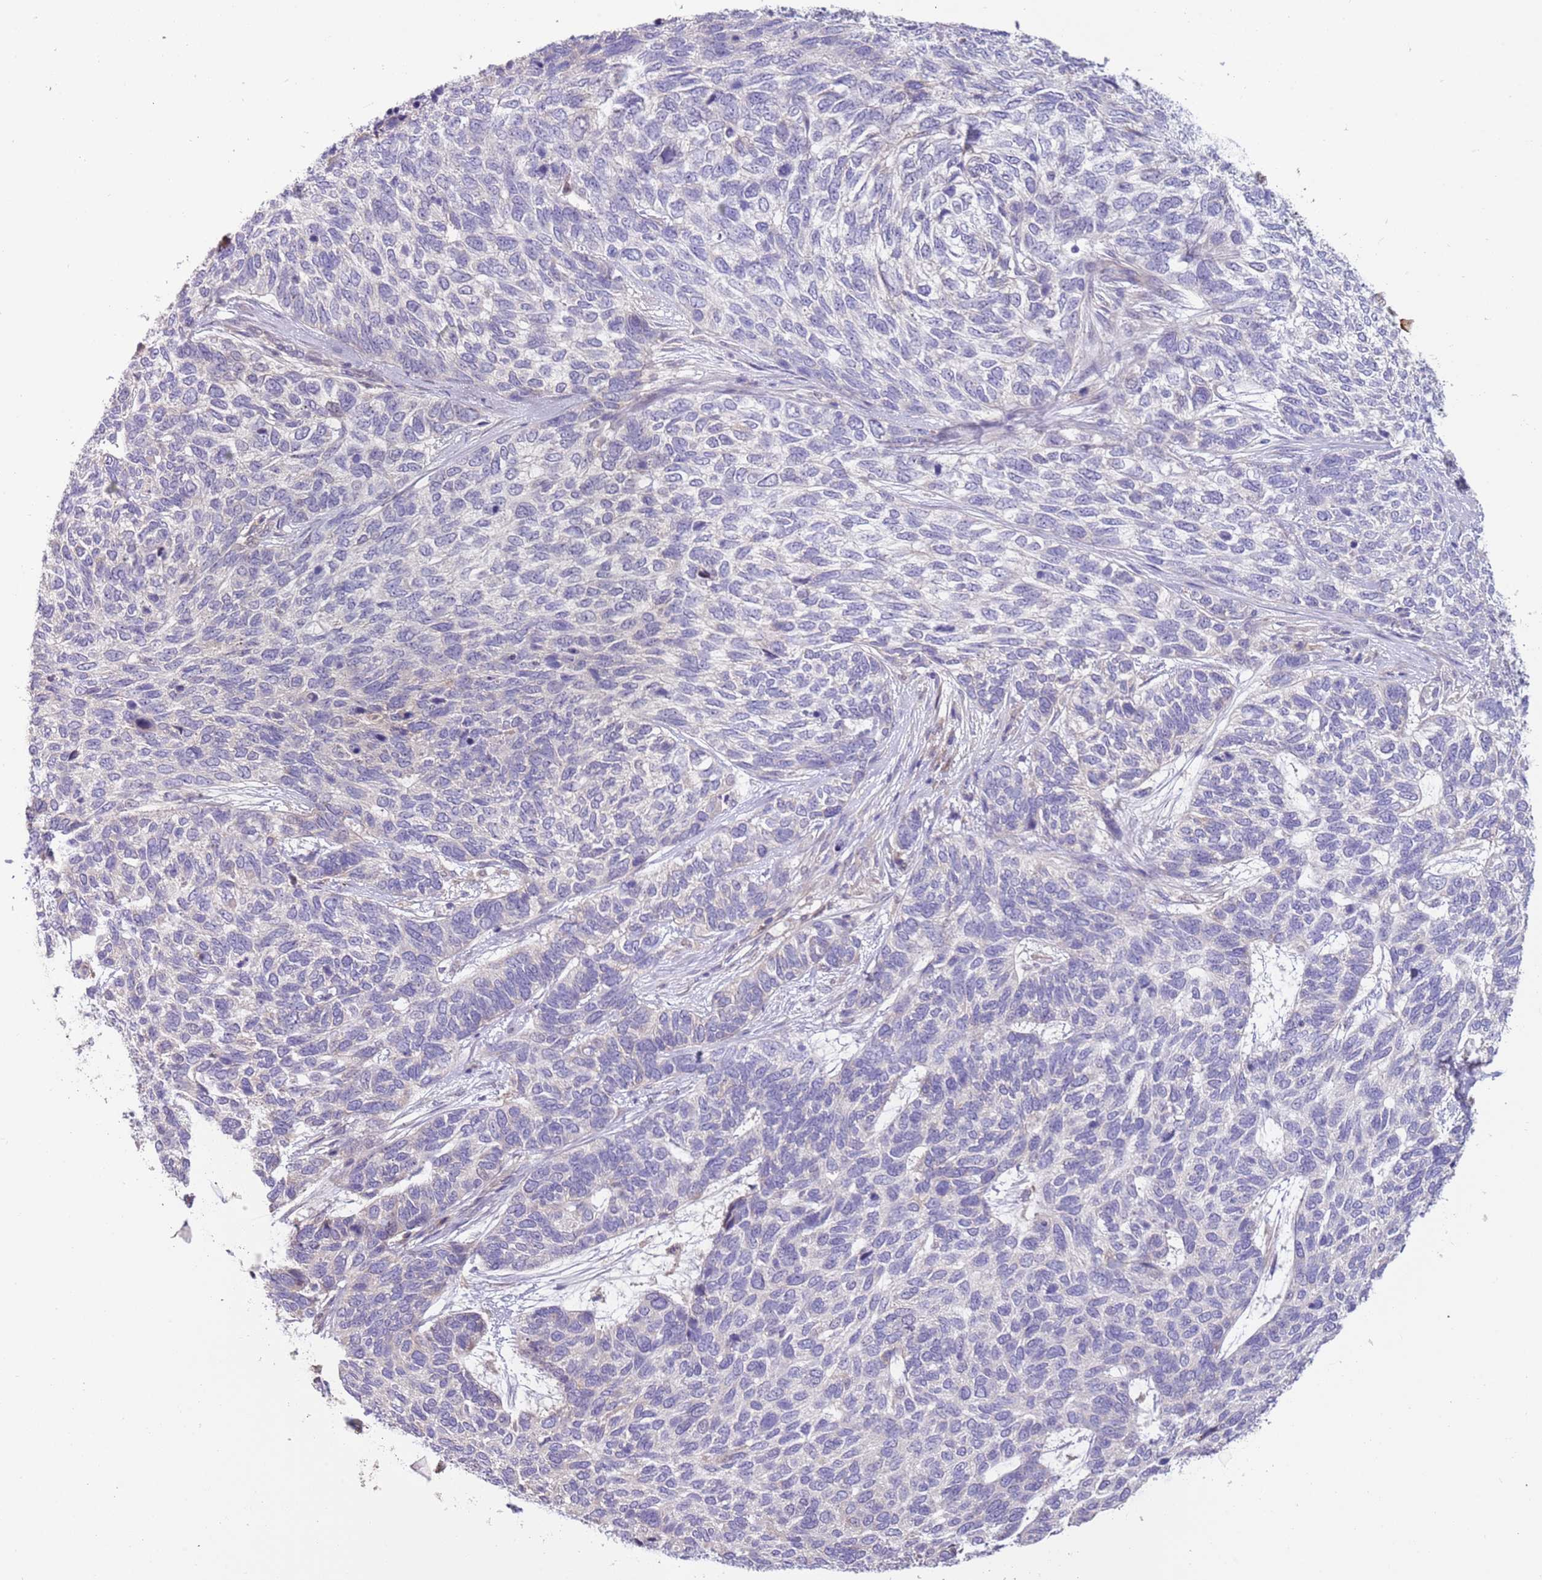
{"staining": {"intensity": "negative", "quantity": "none", "location": "none"}, "tissue": "skin cancer", "cell_type": "Tumor cells", "image_type": "cancer", "snomed": [{"axis": "morphology", "description": "Basal cell carcinoma"}, {"axis": "topography", "description": "Skin"}], "caption": "A photomicrograph of skin basal cell carcinoma stained for a protein shows no brown staining in tumor cells.", "gene": "CABYR", "patient": {"sex": "female", "age": 65}}